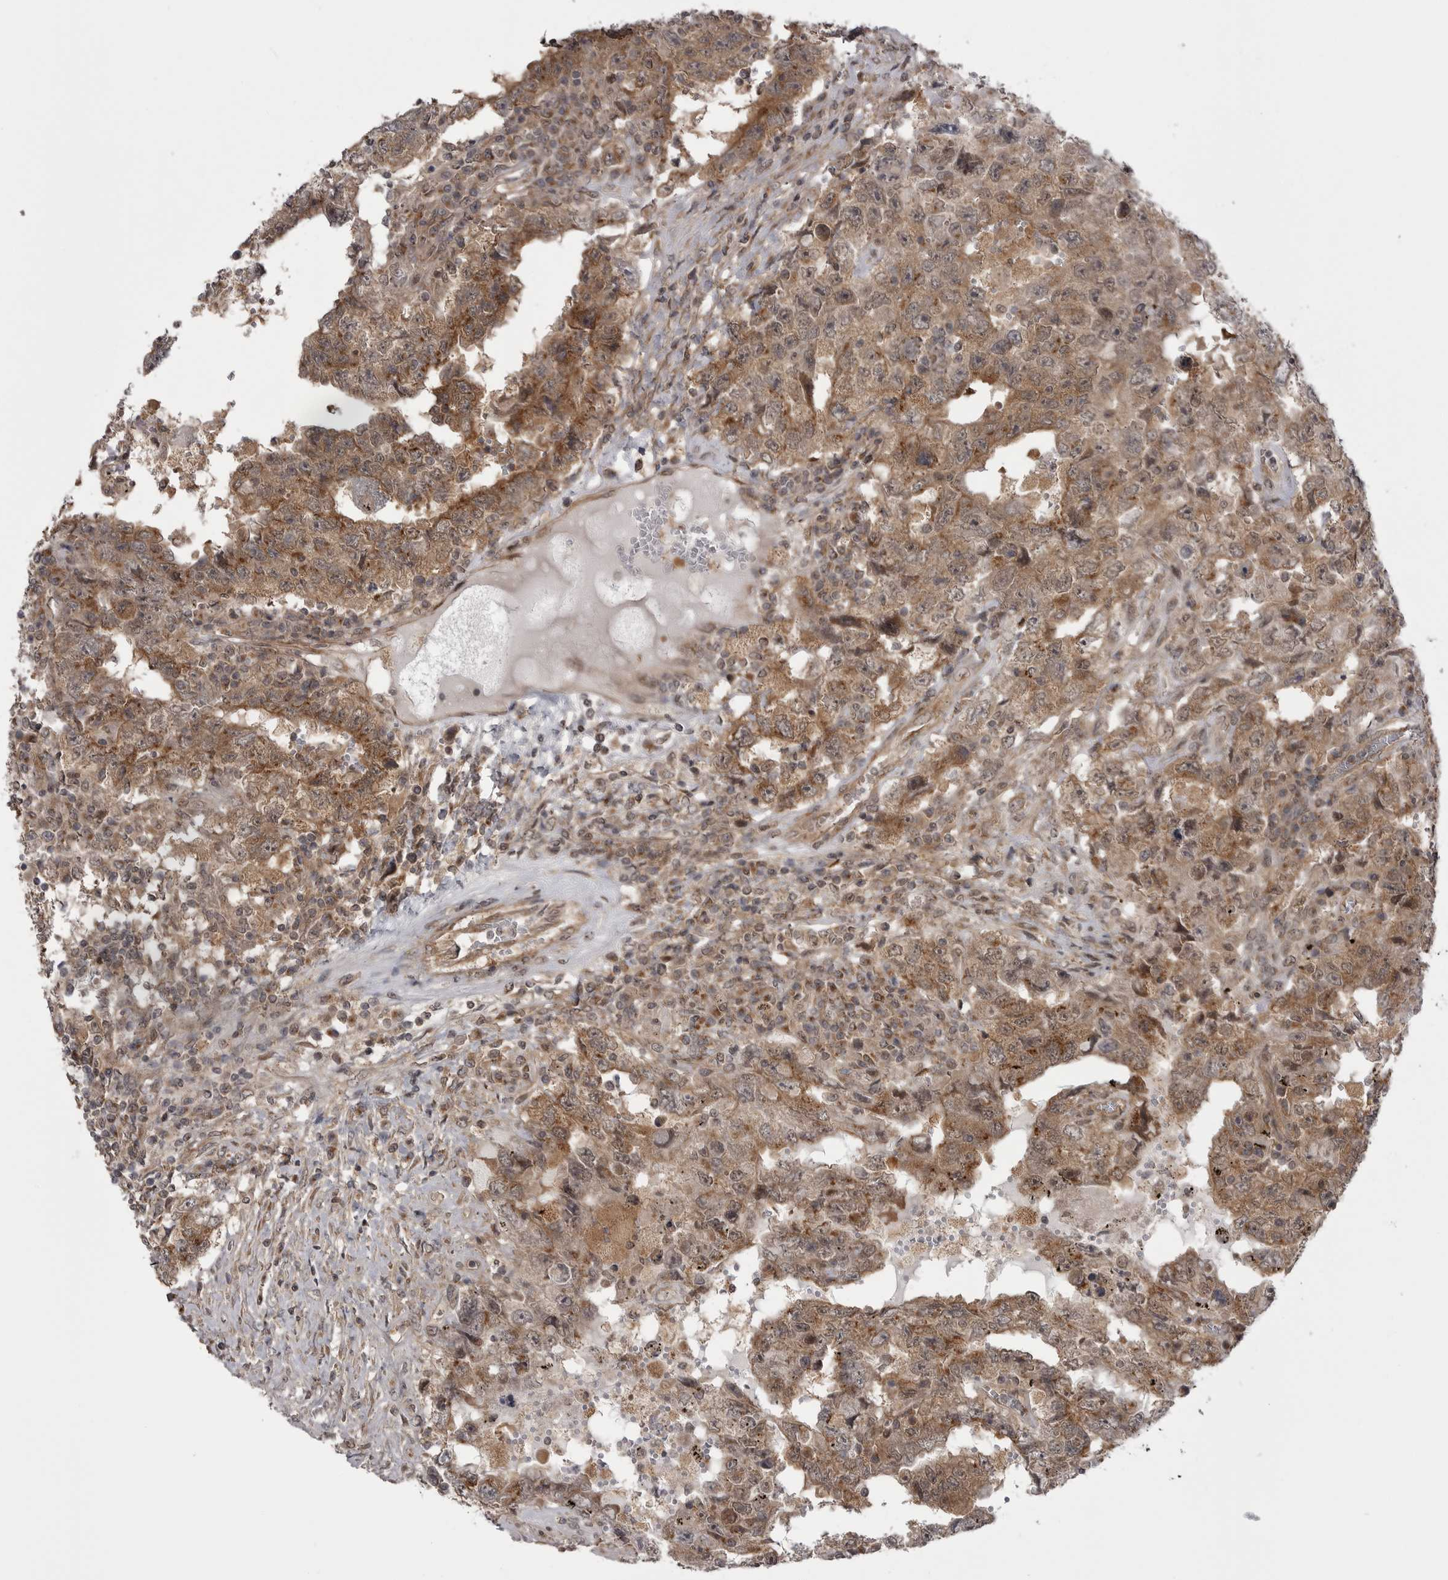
{"staining": {"intensity": "moderate", "quantity": ">75%", "location": "cytoplasmic/membranous"}, "tissue": "testis cancer", "cell_type": "Tumor cells", "image_type": "cancer", "snomed": [{"axis": "morphology", "description": "Carcinoma, Embryonal, NOS"}, {"axis": "topography", "description": "Testis"}], "caption": "A brown stain shows moderate cytoplasmic/membranous staining of a protein in human testis cancer (embryonal carcinoma) tumor cells.", "gene": "PDCL", "patient": {"sex": "male", "age": 26}}